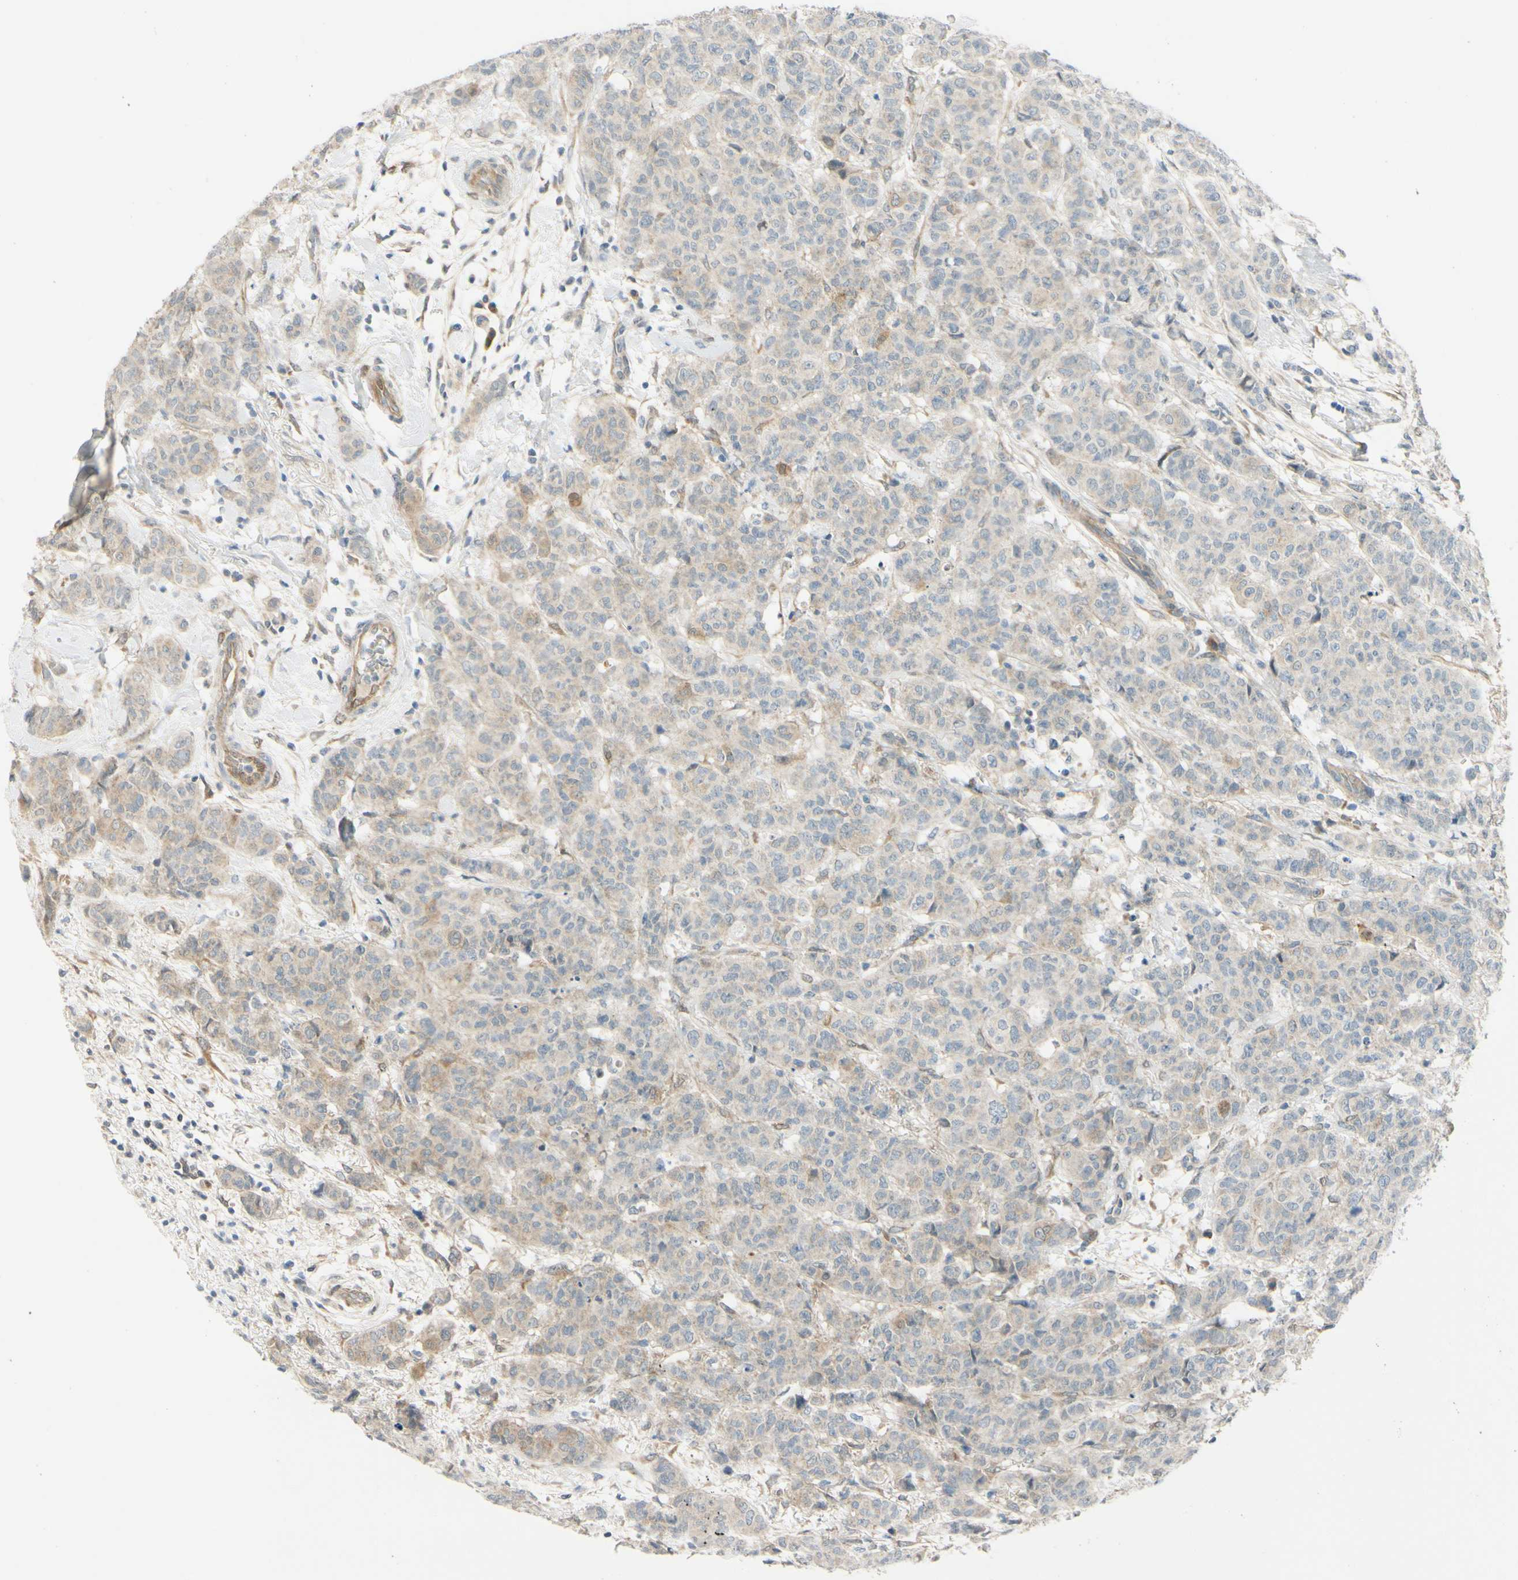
{"staining": {"intensity": "weak", "quantity": ">75%", "location": "cytoplasmic/membranous"}, "tissue": "breast cancer", "cell_type": "Tumor cells", "image_type": "cancer", "snomed": [{"axis": "morphology", "description": "Duct carcinoma"}, {"axis": "topography", "description": "Breast"}], "caption": "Immunohistochemical staining of breast invasive ductal carcinoma demonstrates low levels of weak cytoplasmic/membranous expression in about >75% of tumor cells.", "gene": "FHL2", "patient": {"sex": "female", "age": 40}}